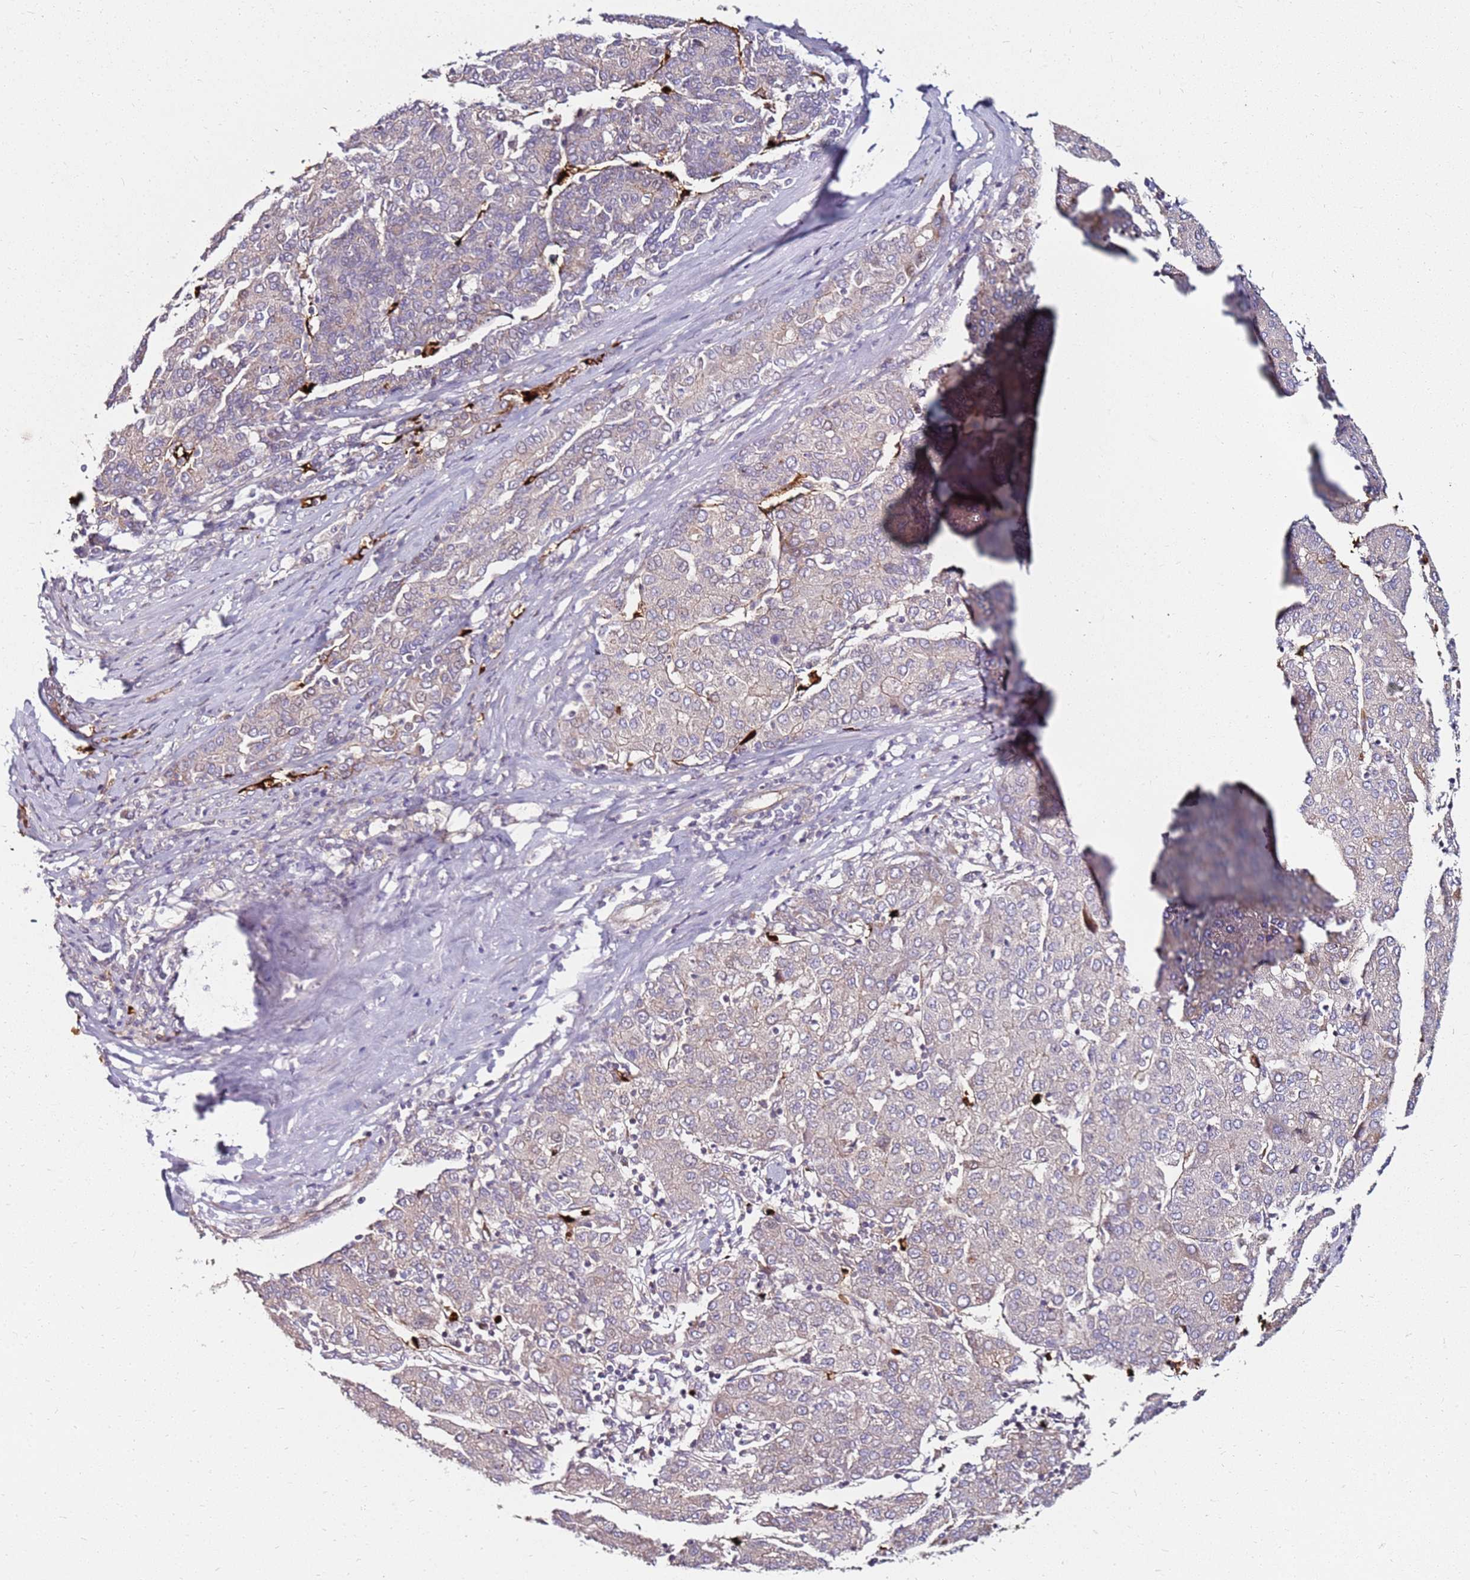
{"staining": {"intensity": "weak", "quantity": "<25%", "location": "cytoplasmic/membranous"}, "tissue": "liver cancer", "cell_type": "Tumor cells", "image_type": "cancer", "snomed": [{"axis": "morphology", "description": "Carcinoma, Hepatocellular, NOS"}, {"axis": "topography", "description": "Liver"}], "caption": "There is no significant expression in tumor cells of liver hepatocellular carcinoma.", "gene": "RNF11", "patient": {"sex": "male", "age": 65}}